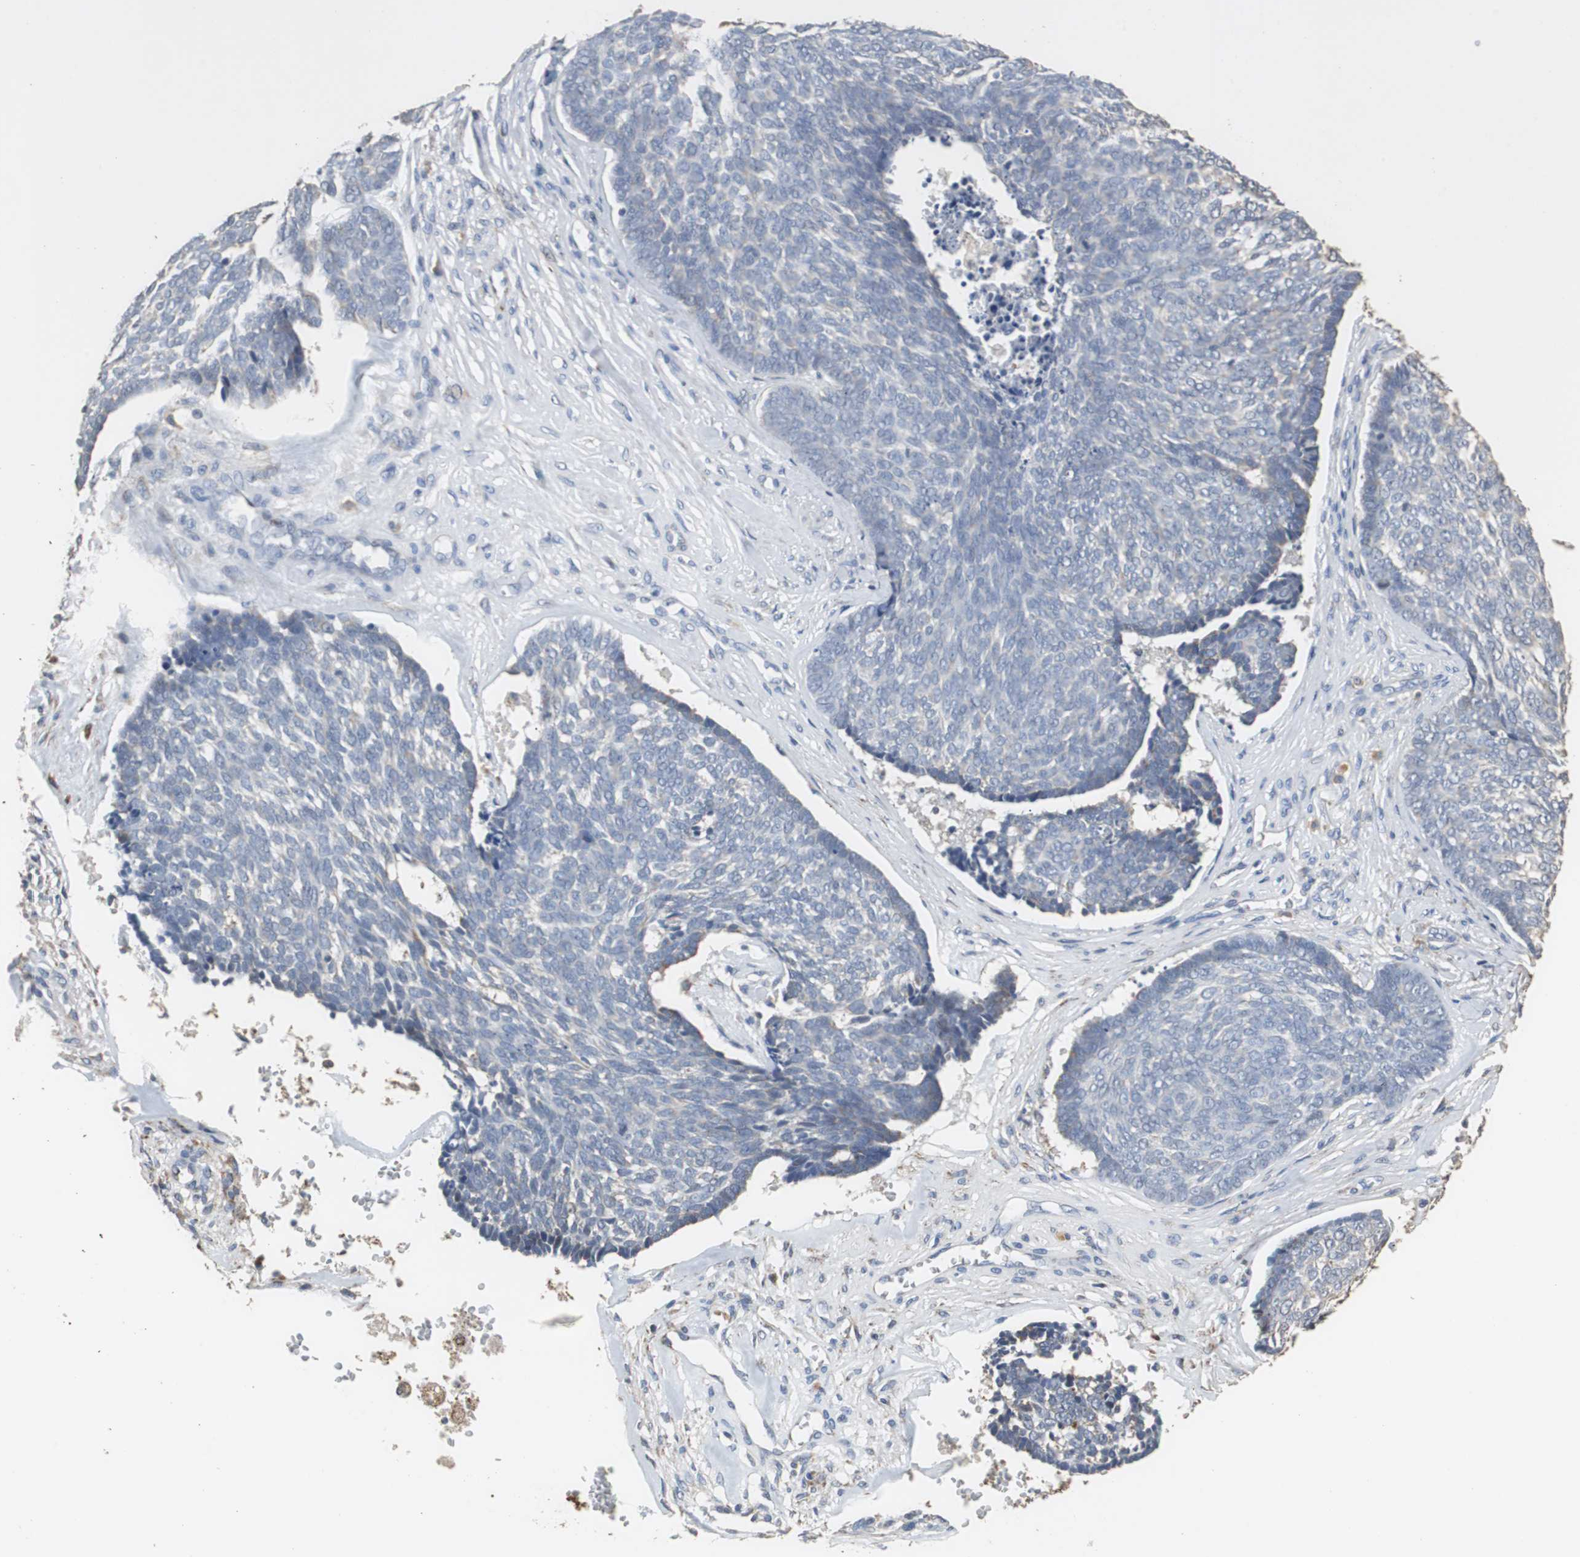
{"staining": {"intensity": "negative", "quantity": "none", "location": "none"}, "tissue": "skin cancer", "cell_type": "Tumor cells", "image_type": "cancer", "snomed": [{"axis": "morphology", "description": "Basal cell carcinoma"}, {"axis": "topography", "description": "Skin"}], "caption": "Immunohistochemistry (IHC) image of neoplastic tissue: skin cancer (basal cell carcinoma) stained with DAB (3,3'-diaminobenzidine) reveals no significant protein expression in tumor cells.", "gene": "HMGCL", "patient": {"sex": "male", "age": 84}}